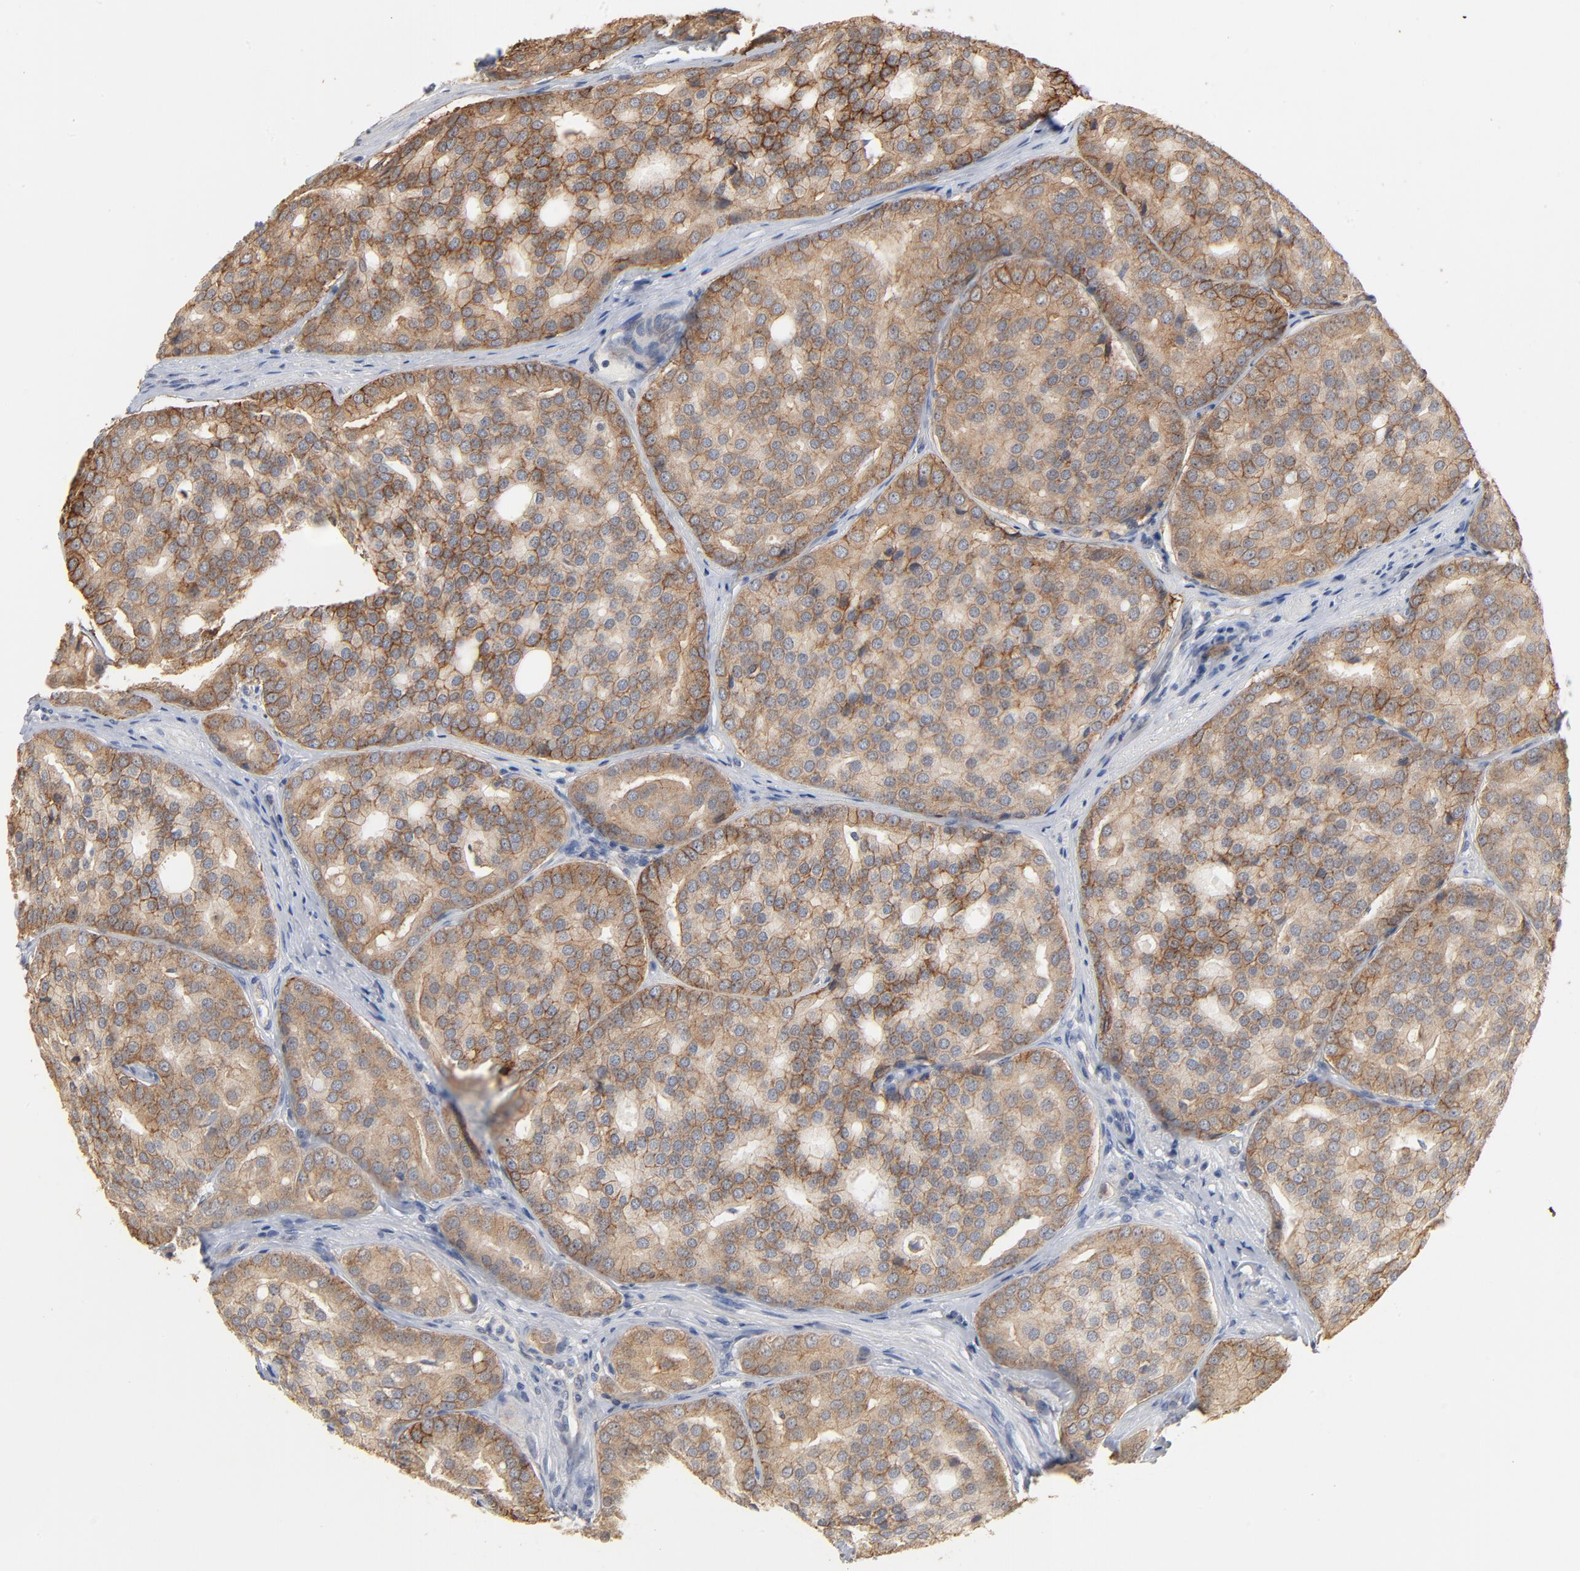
{"staining": {"intensity": "moderate", "quantity": ">75%", "location": "cytoplasmic/membranous"}, "tissue": "prostate cancer", "cell_type": "Tumor cells", "image_type": "cancer", "snomed": [{"axis": "morphology", "description": "Adenocarcinoma, High grade"}, {"axis": "topography", "description": "Prostate"}], "caption": "Brown immunohistochemical staining in human prostate cancer reveals moderate cytoplasmic/membranous staining in about >75% of tumor cells.", "gene": "EPCAM", "patient": {"sex": "male", "age": 64}}